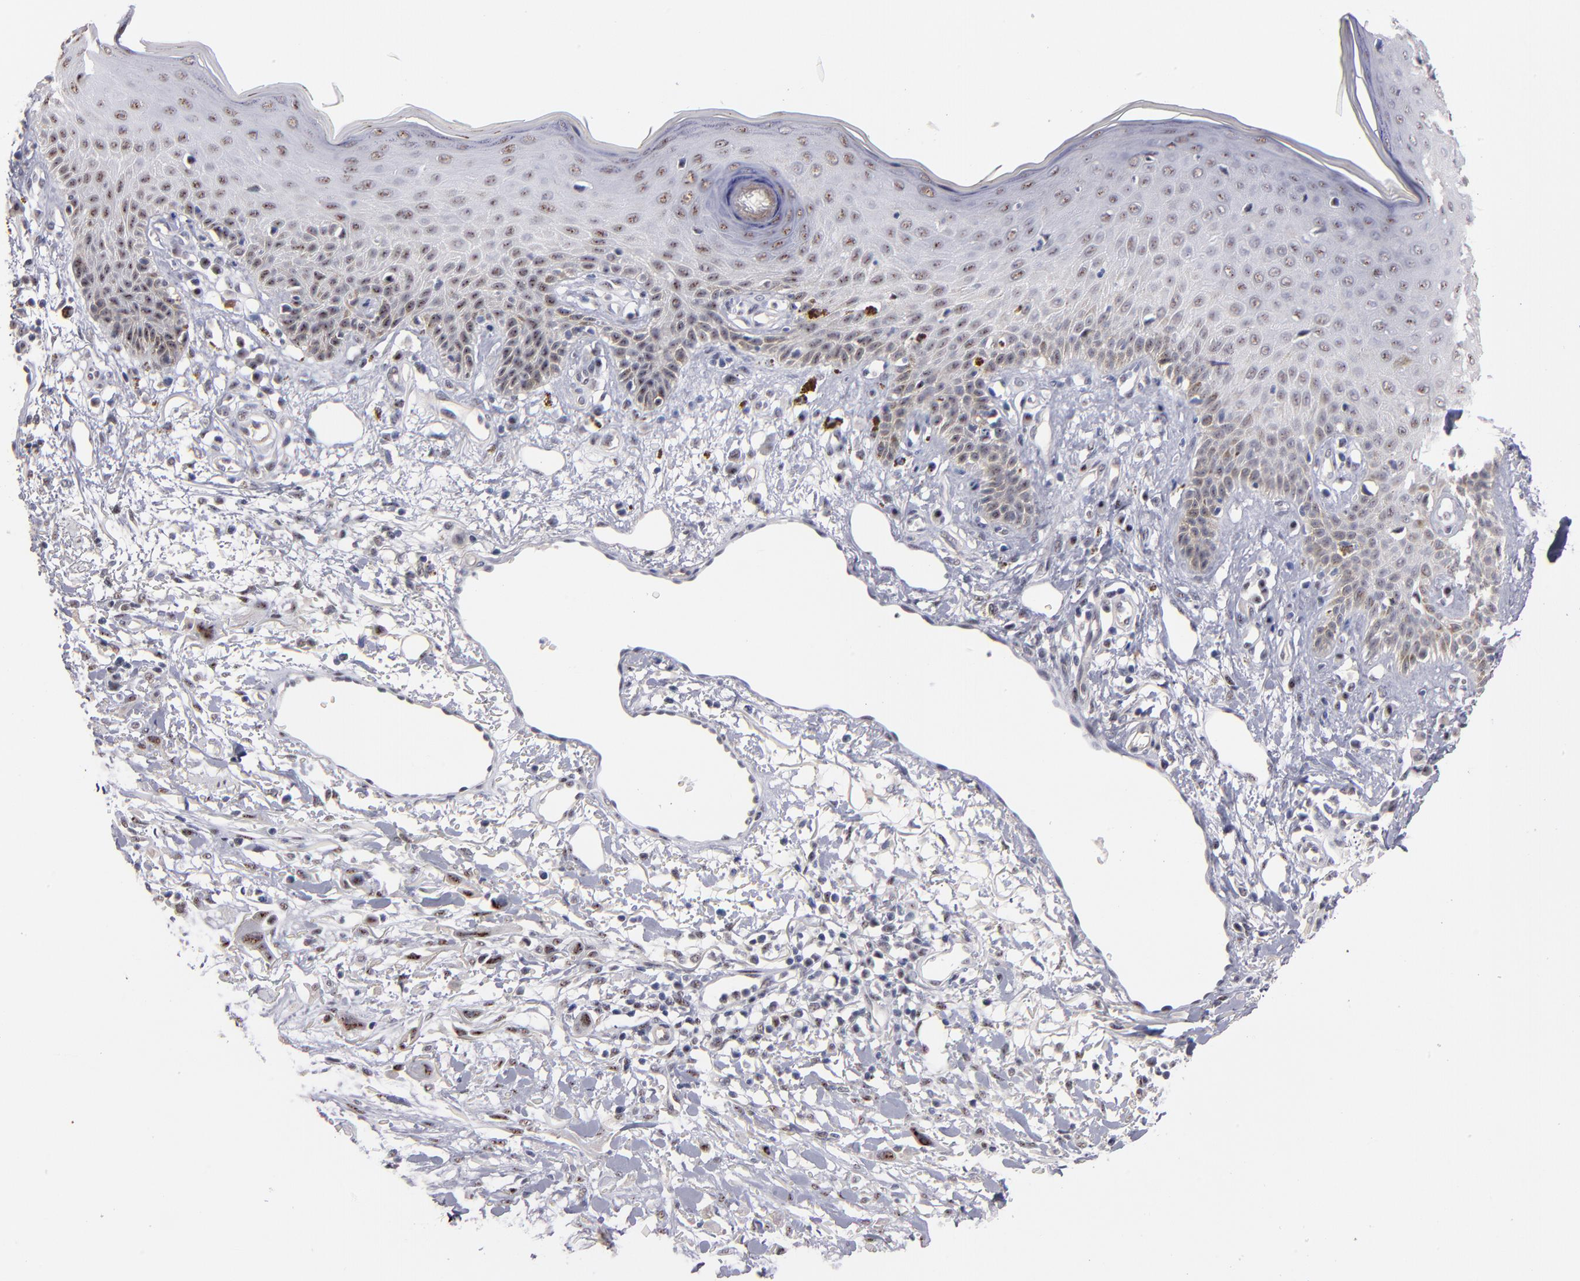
{"staining": {"intensity": "moderate", "quantity": "25%-75%", "location": "nuclear"}, "tissue": "skin cancer", "cell_type": "Tumor cells", "image_type": "cancer", "snomed": [{"axis": "morphology", "description": "Squamous cell carcinoma, NOS"}, {"axis": "topography", "description": "Skin"}], "caption": "Immunohistochemistry (IHC) staining of skin squamous cell carcinoma, which exhibits medium levels of moderate nuclear expression in approximately 25%-75% of tumor cells indicating moderate nuclear protein positivity. The staining was performed using DAB (3,3'-diaminobenzidine) (brown) for protein detection and nuclei were counterstained in hematoxylin (blue).", "gene": "RAF1", "patient": {"sex": "female", "age": 59}}